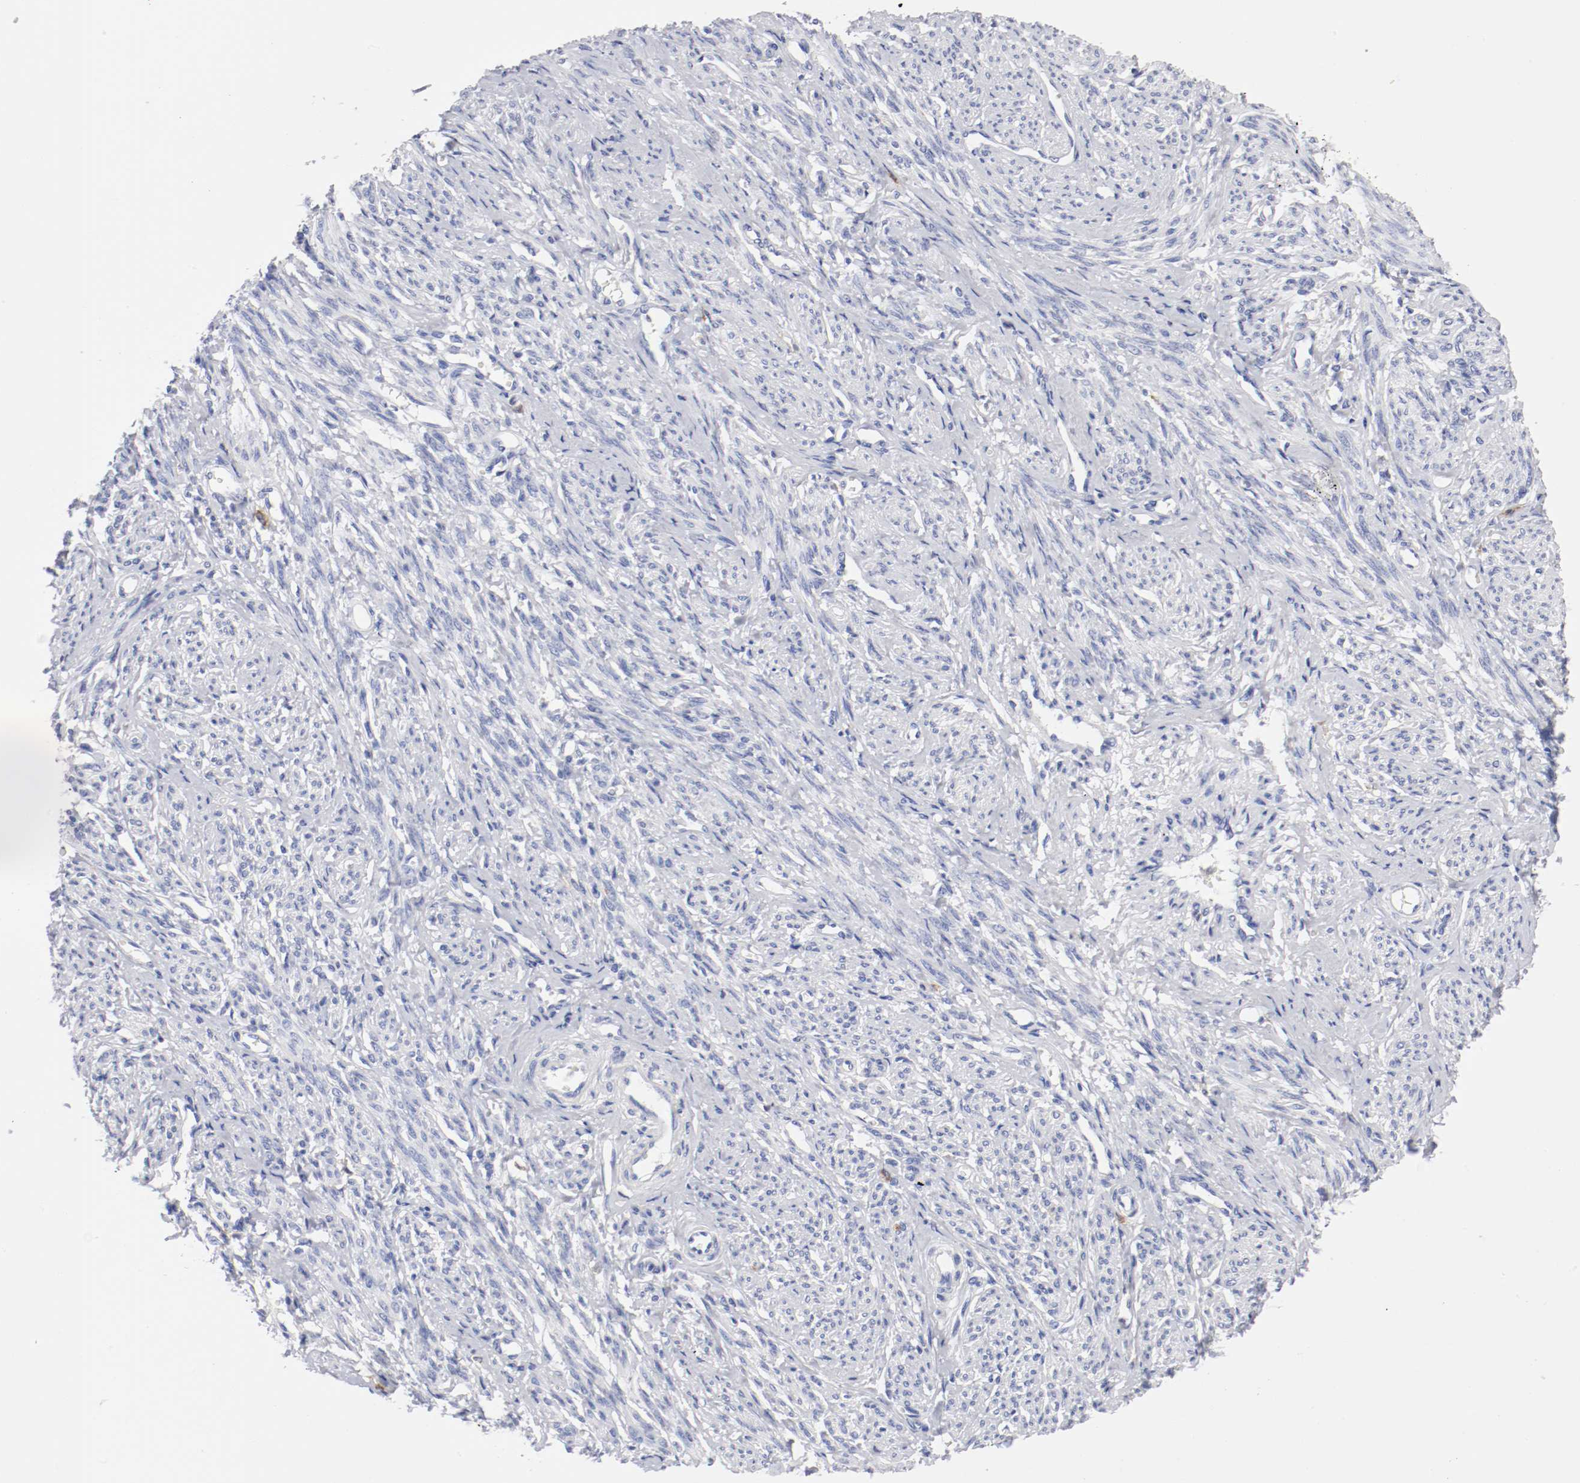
{"staining": {"intensity": "negative", "quantity": "none", "location": "none"}, "tissue": "smooth muscle", "cell_type": "Smooth muscle cells", "image_type": "normal", "snomed": [{"axis": "morphology", "description": "Normal tissue, NOS"}, {"axis": "topography", "description": "Smooth muscle"}], "caption": "A photomicrograph of smooth muscle stained for a protein displays no brown staining in smooth muscle cells. Brightfield microscopy of IHC stained with DAB (3,3'-diaminobenzidine) (brown) and hematoxylin (blue), captured at high magnification.", "gene": "ITGAX", "patient": {"sex": "female", "age": 65}}